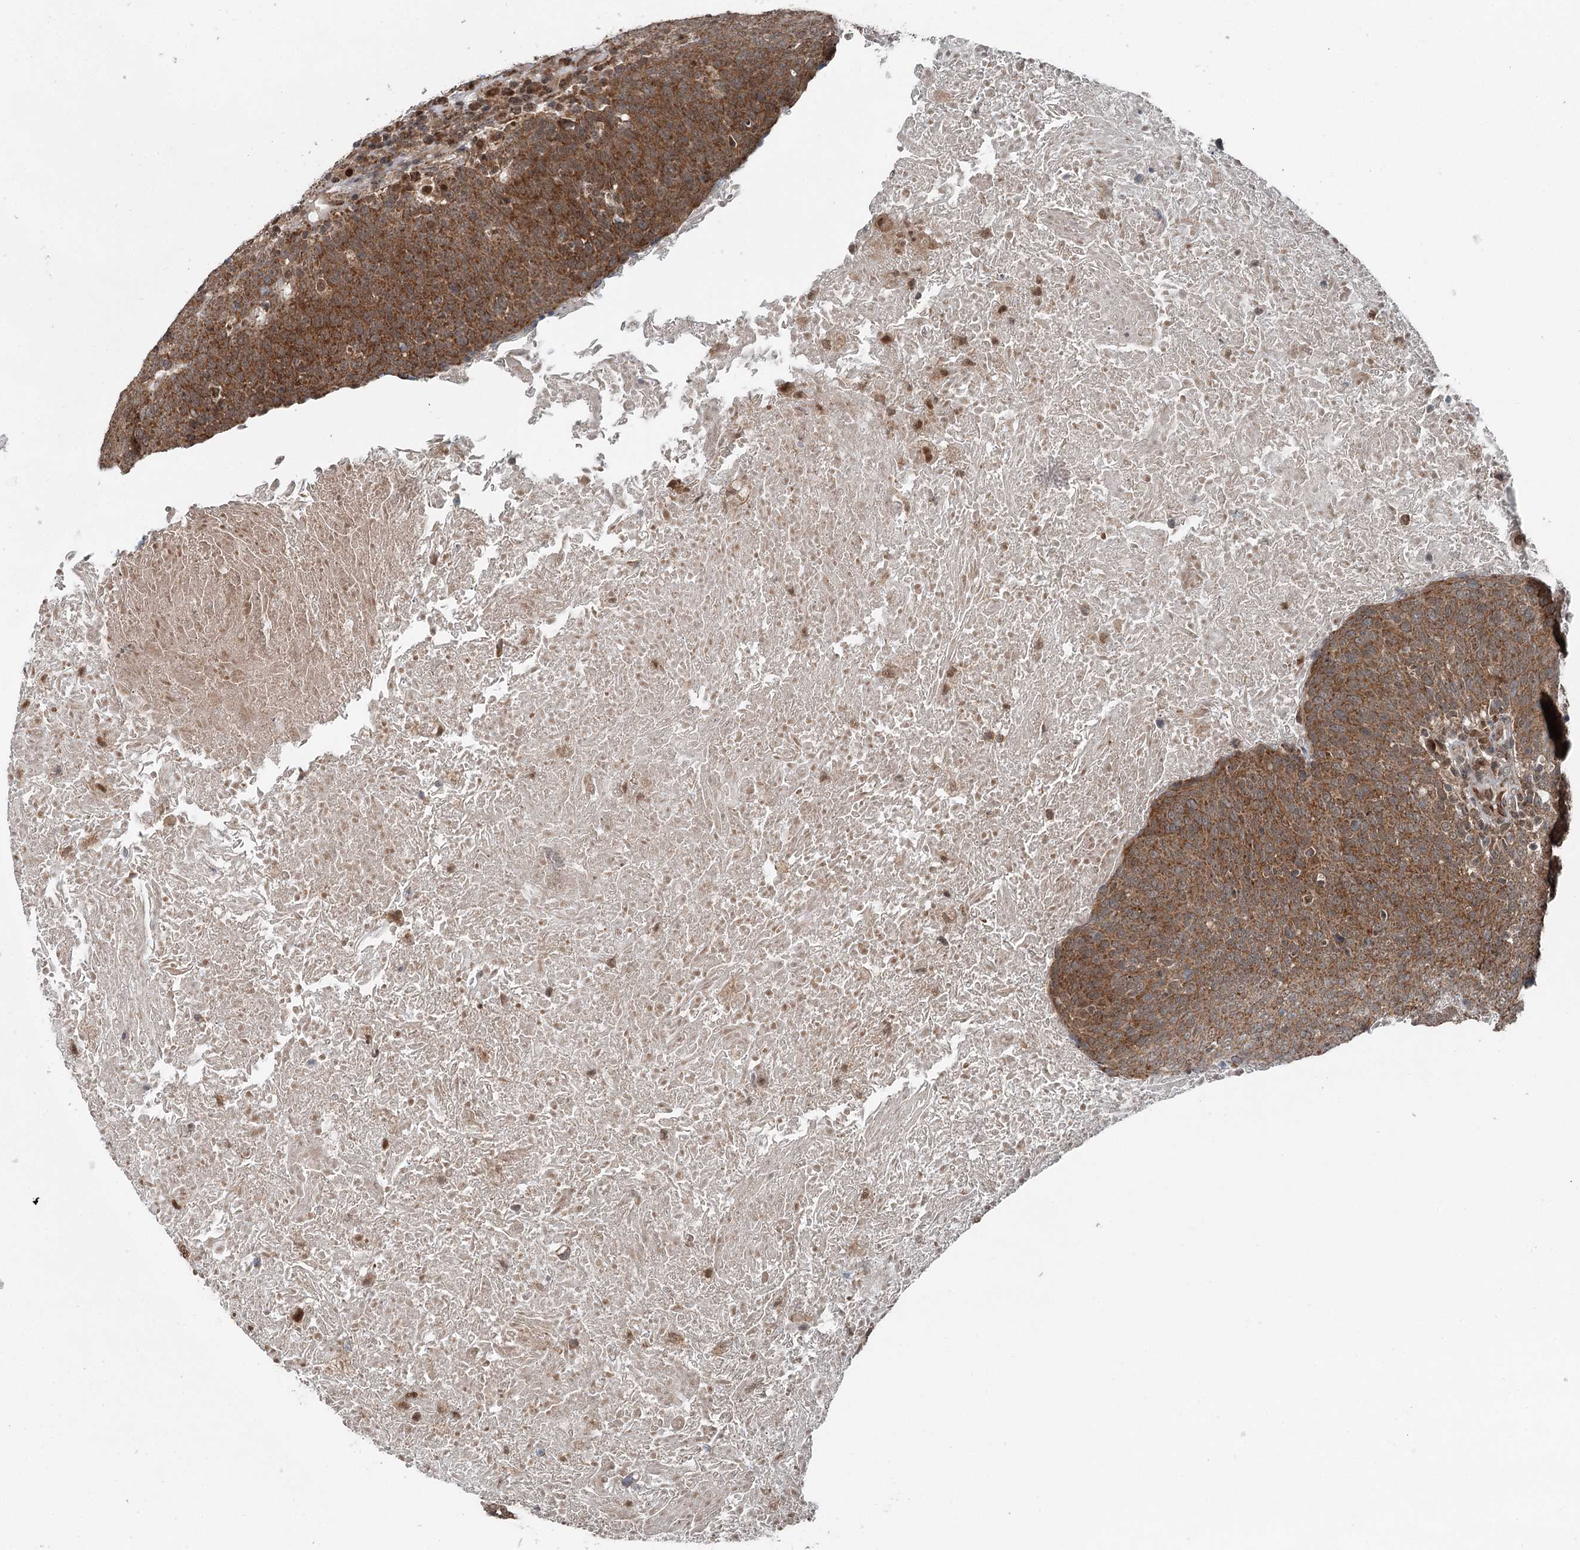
{"staining": {"intensity": "moderate", "quantity": ">75%", "location": "cytoplasmic/membranous"}, "tissue": "head and neck cancer", "cell_type": "Tumor cells", "image_type": "cancer", "snomed": [{"axis": "morphology", "description": "Squamous cell carcinoma, NOS"}, {"axis": "morphology", "description": "Squamous cell carcinoma, metastatic, NOS"}, {"axis": "topography", "description": "Lymph node"}, {"axis": "topography", "description": "Head-Neck"}], "caption": "Immunohistochemistry (IHC) (DAB) staining of human head and neck cancer displays moderate cytoplasmic/membranous protein expression in about >75% of tumor cells.", "gene": "WAPL", "patient": {"sex": "male", "age": 62}}